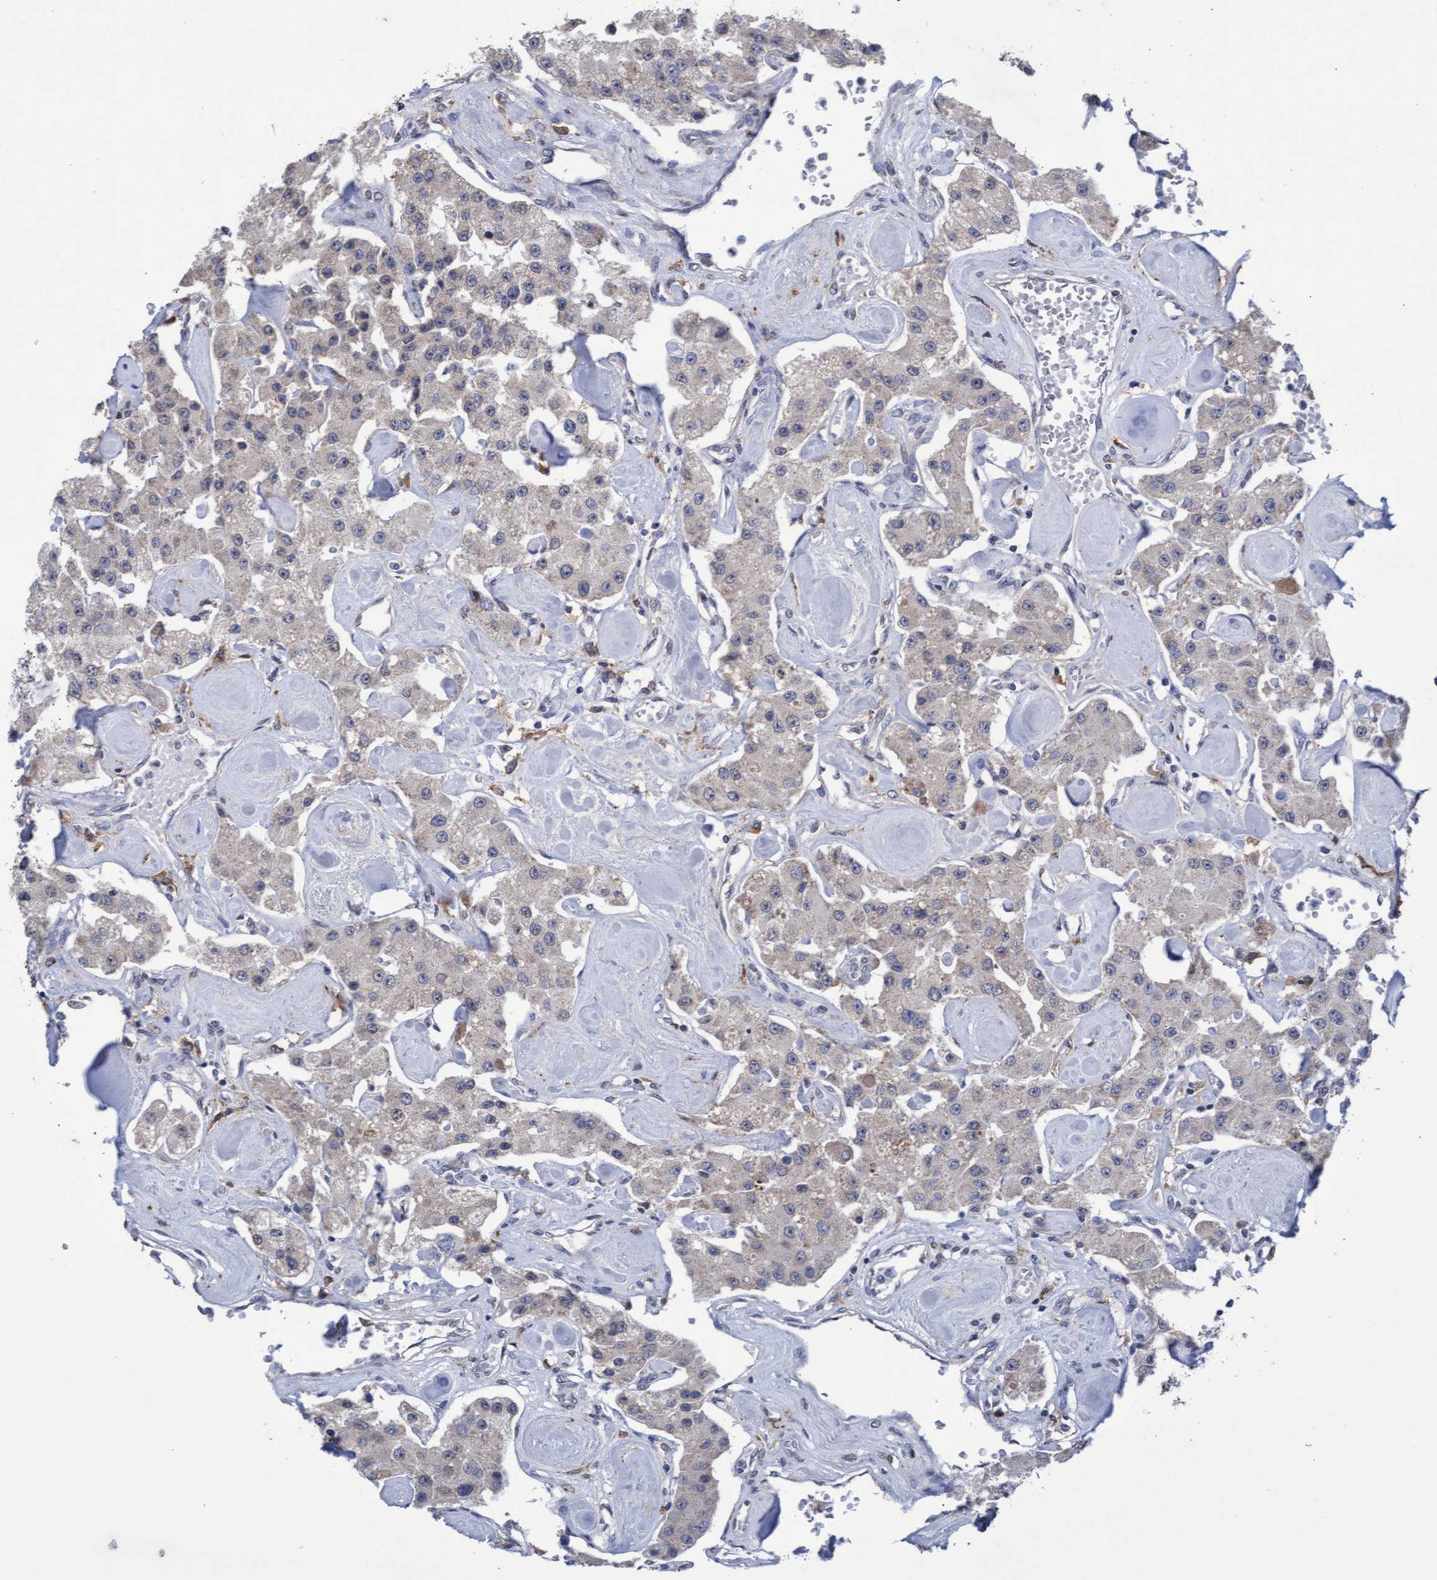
{"staining": {"intensity": "weak", "quantity": "<25%", "location": "cytoplasmic/membranous"}, "tissue": "carcinoid", "cell_type": "Tumor cells", "image_type": "cancer", "snomed": [{"axis": "morphology", "description": "Carcinoid, malignant, NOS"}, {"axis": "topography", "description": "Pancreas"}], "caption": "A photomicrograph of human carcinoid (malignant) is negative for staining in tumor cells.", "gene": "GPR39", "patient": {"sex": "male", "age": 41}}